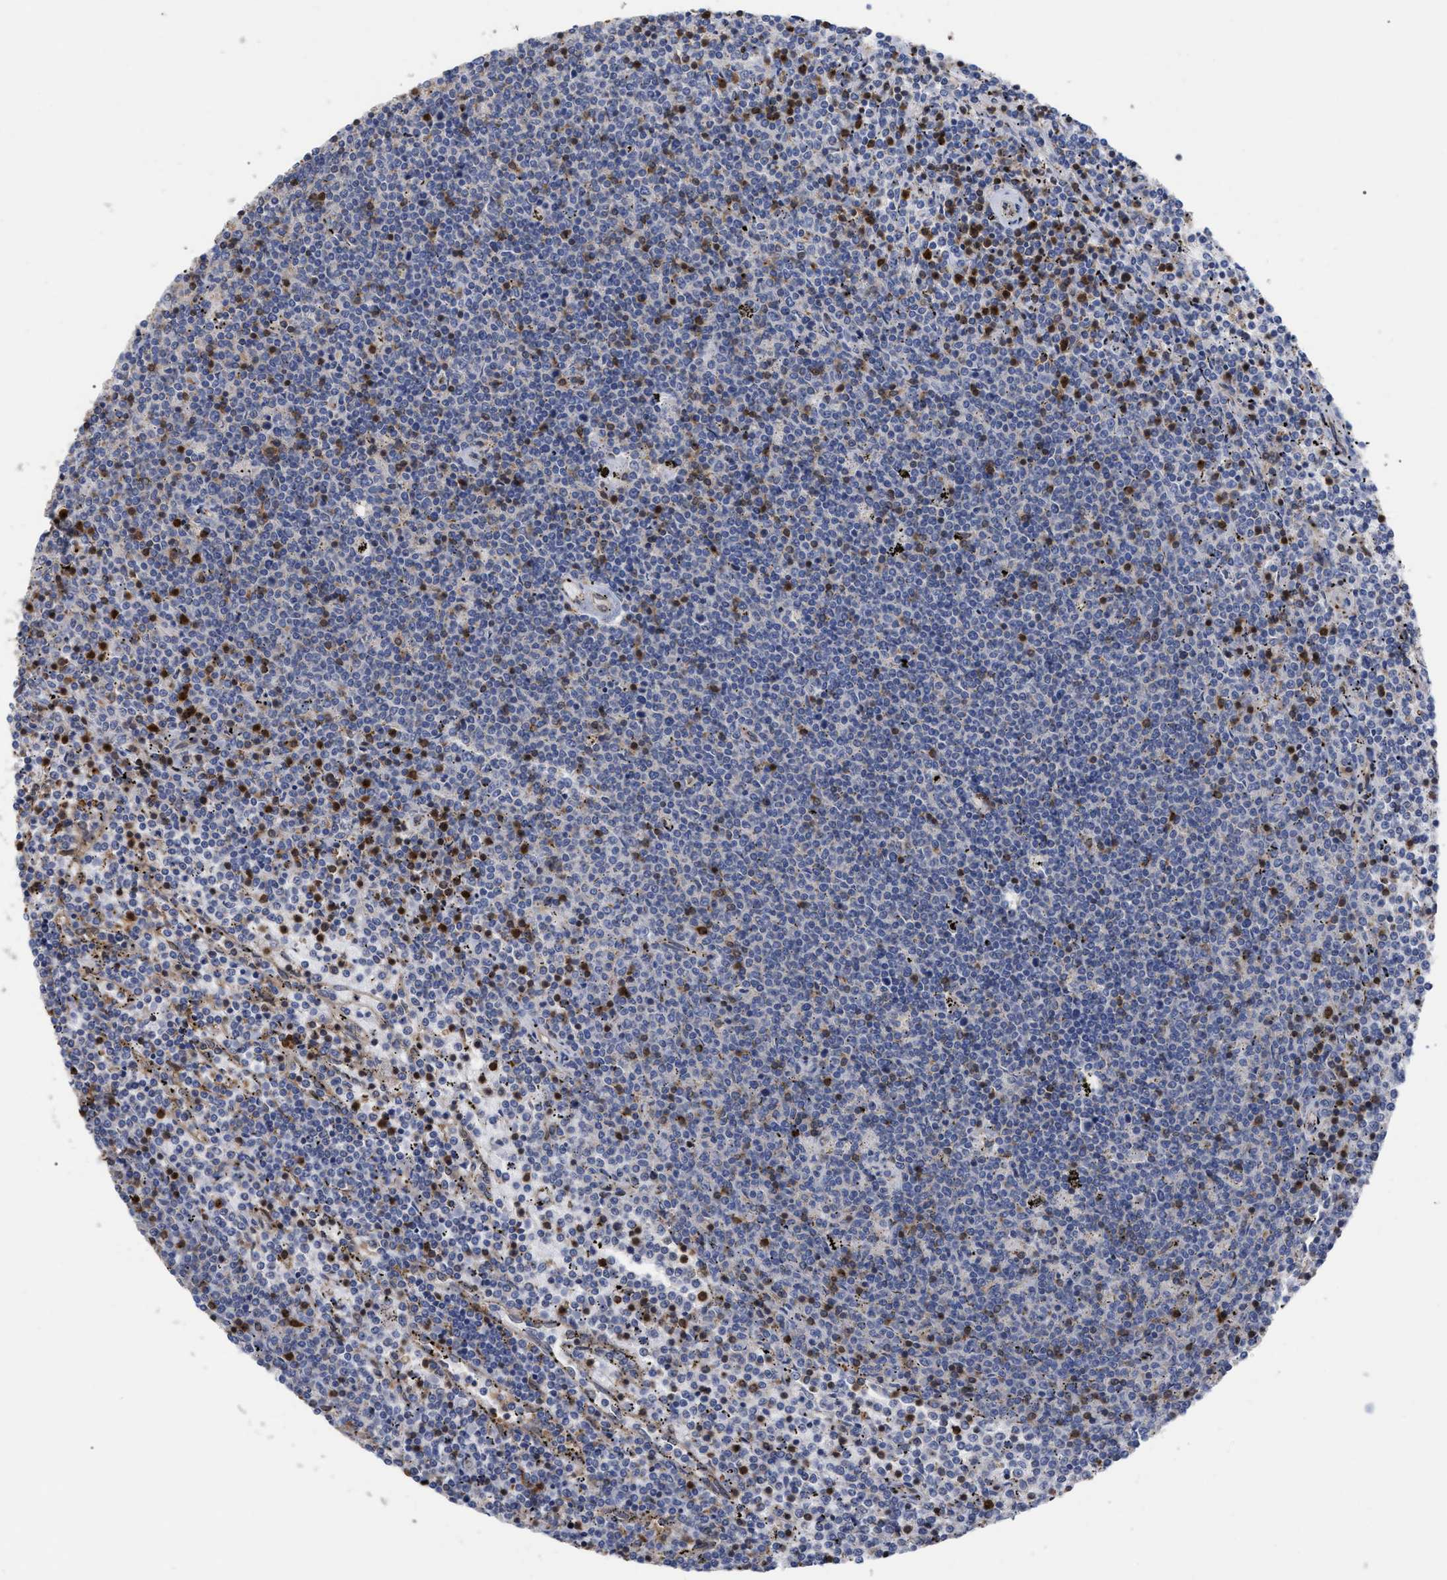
{"staining": {"intensity": "negative", "quantity": "none", "location": "none"}, "tissue": "lymphoma", "cell_type": "Tumor cells", "image_type": "cancer", "snomed": [{"axis": "morphology", "description": "Malignant lymphoma, non-Hodgkin's type, Low grade"}, {"axis": "topography", "description": "Spleen"}], "caption": "Immunohistochemistry histopathology image of neoplastic tissue: human lymphoma stained with DAB shows no significant protein expression in tumor cells.", "gene": "GIMAP4", "patient": {"sex": "female", "age": 50}}